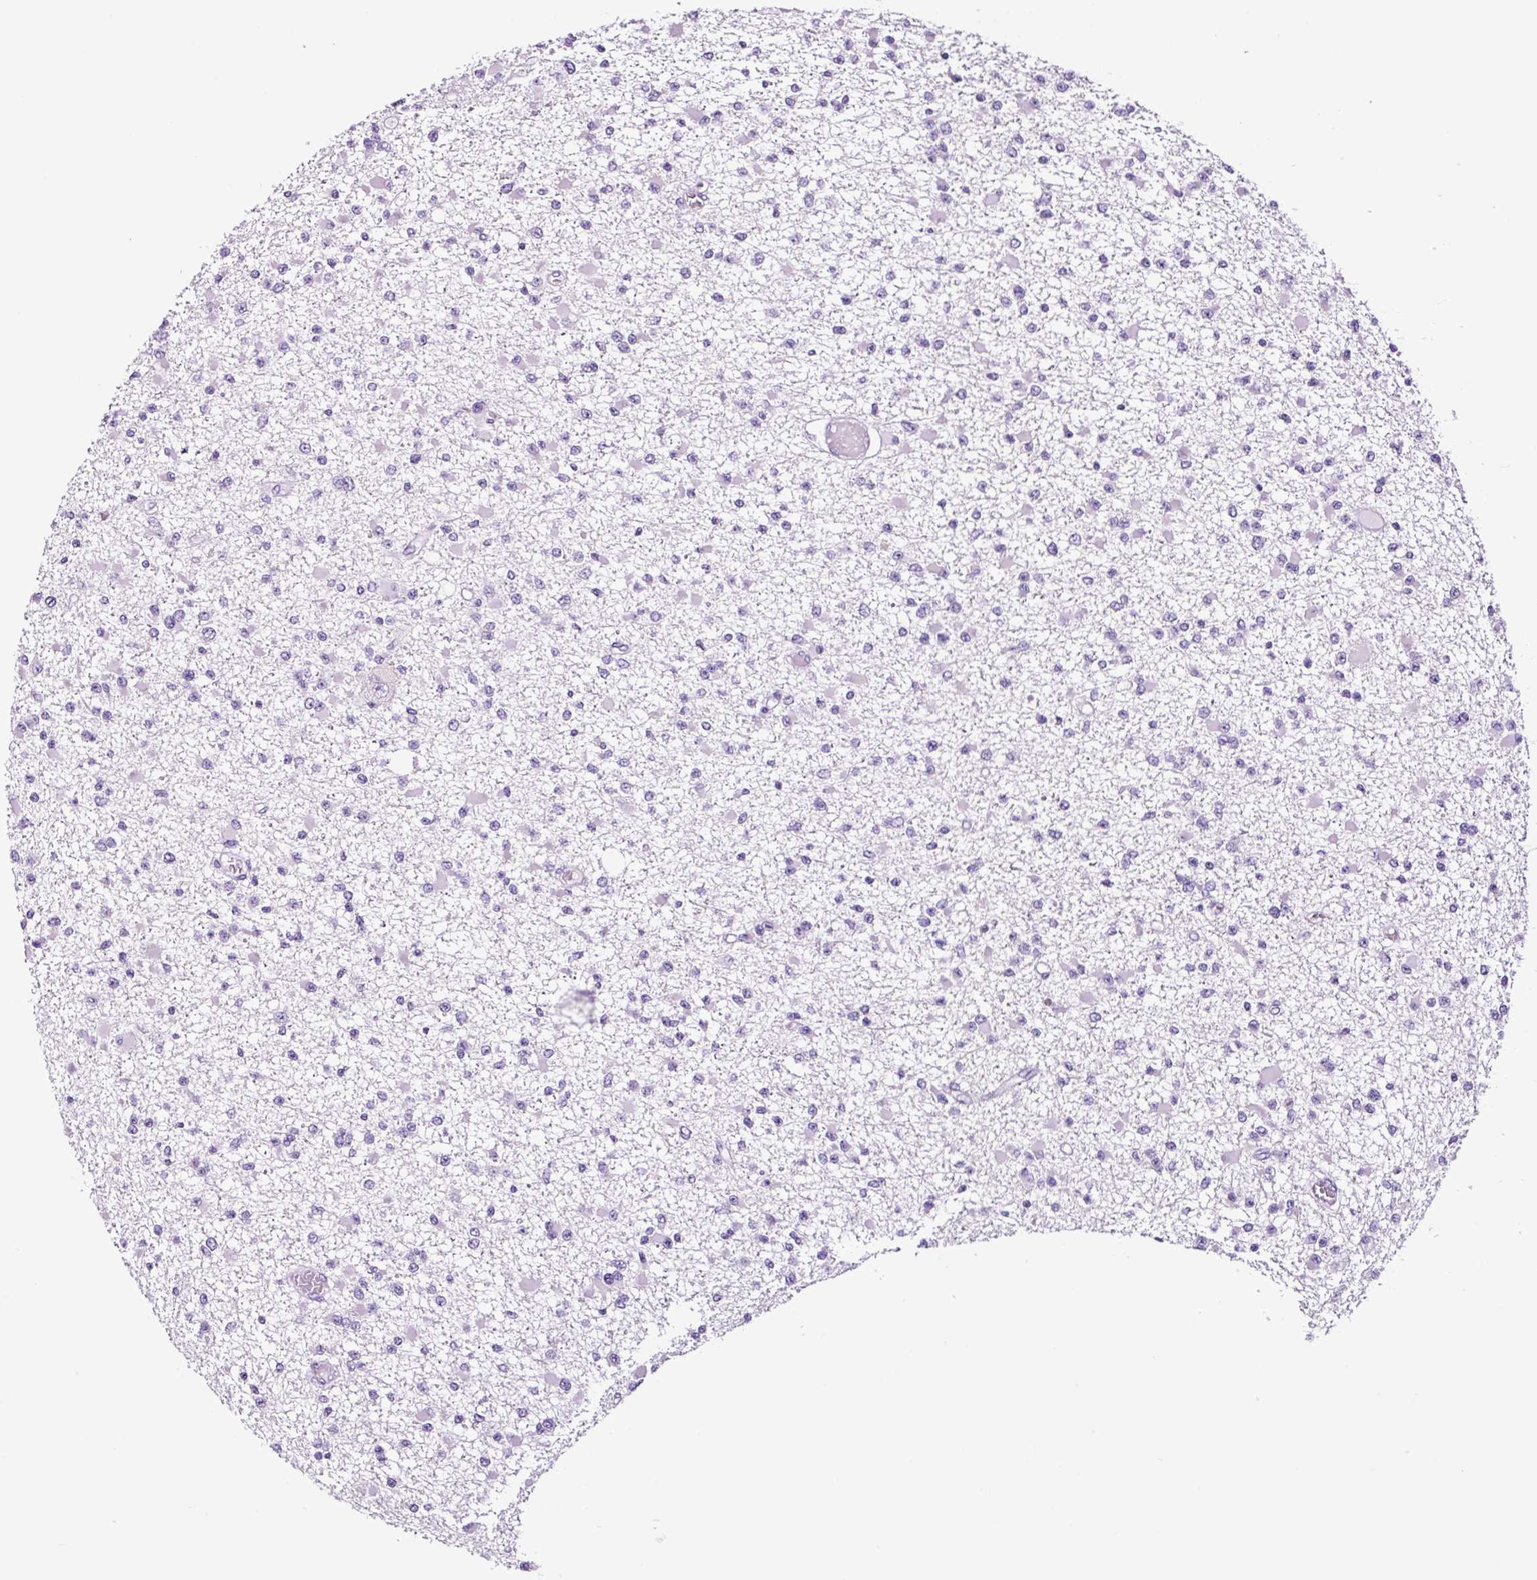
{"staining": {"intensity": "negative", "quantity": "none", "location": "none"}, "tissue": "glioma", "cell_type": "Tumor cells", "image_type": "cancer", "snomed": [{"axis": "morphology", "description": "Glioma, malignant, Low grade"}, {"axis": "topography", "description": "Brain"}], "caption": "This is a micrograph of immunohistochemistry staining of glioma, which shows no staining in tumor cells.", "gene": "FBXL7", "patient": {"sex": "female", "age": 22}}